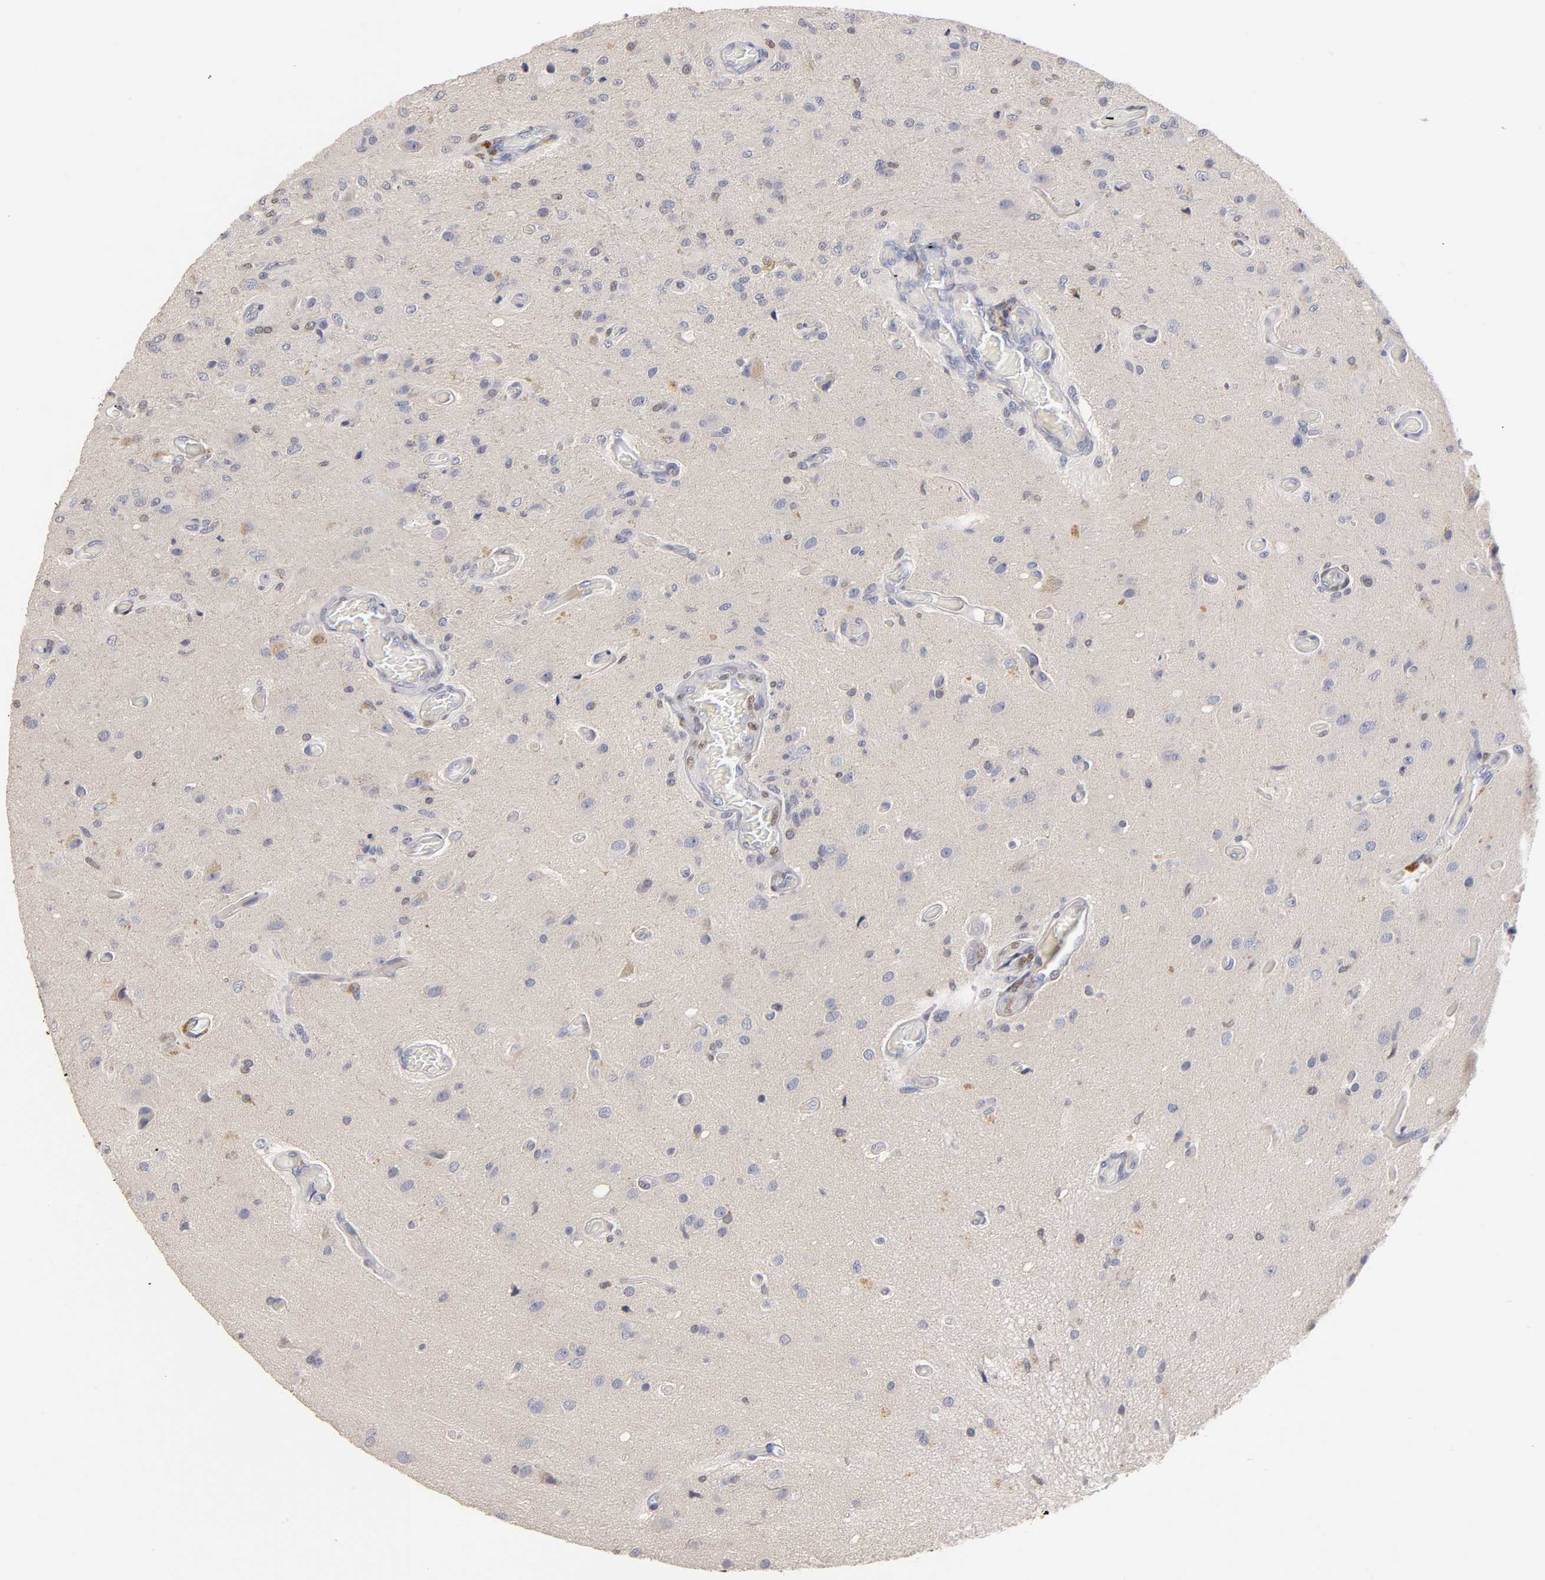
{"staining": {"intensity": "weak", "quantity": "<25%", "location": "nuclear"}, "tissue": "glioma", "cell_type": "Tumor cells", "image_type": "cancer", "snomed": [{"axis": "morphology", "description": "Normal tissue, NOS"}, {"axis": "morphology", "description": "Glioma, malignant, High grade"}, {"axis": "topography", "description": "Cerebral cortex"}], "caption": "Glioma was stained to show a protein in brown. There is no significant expression in tumor cells.", "gene": "RUNX1", "patient": {"sex": "male", "age": 77}}